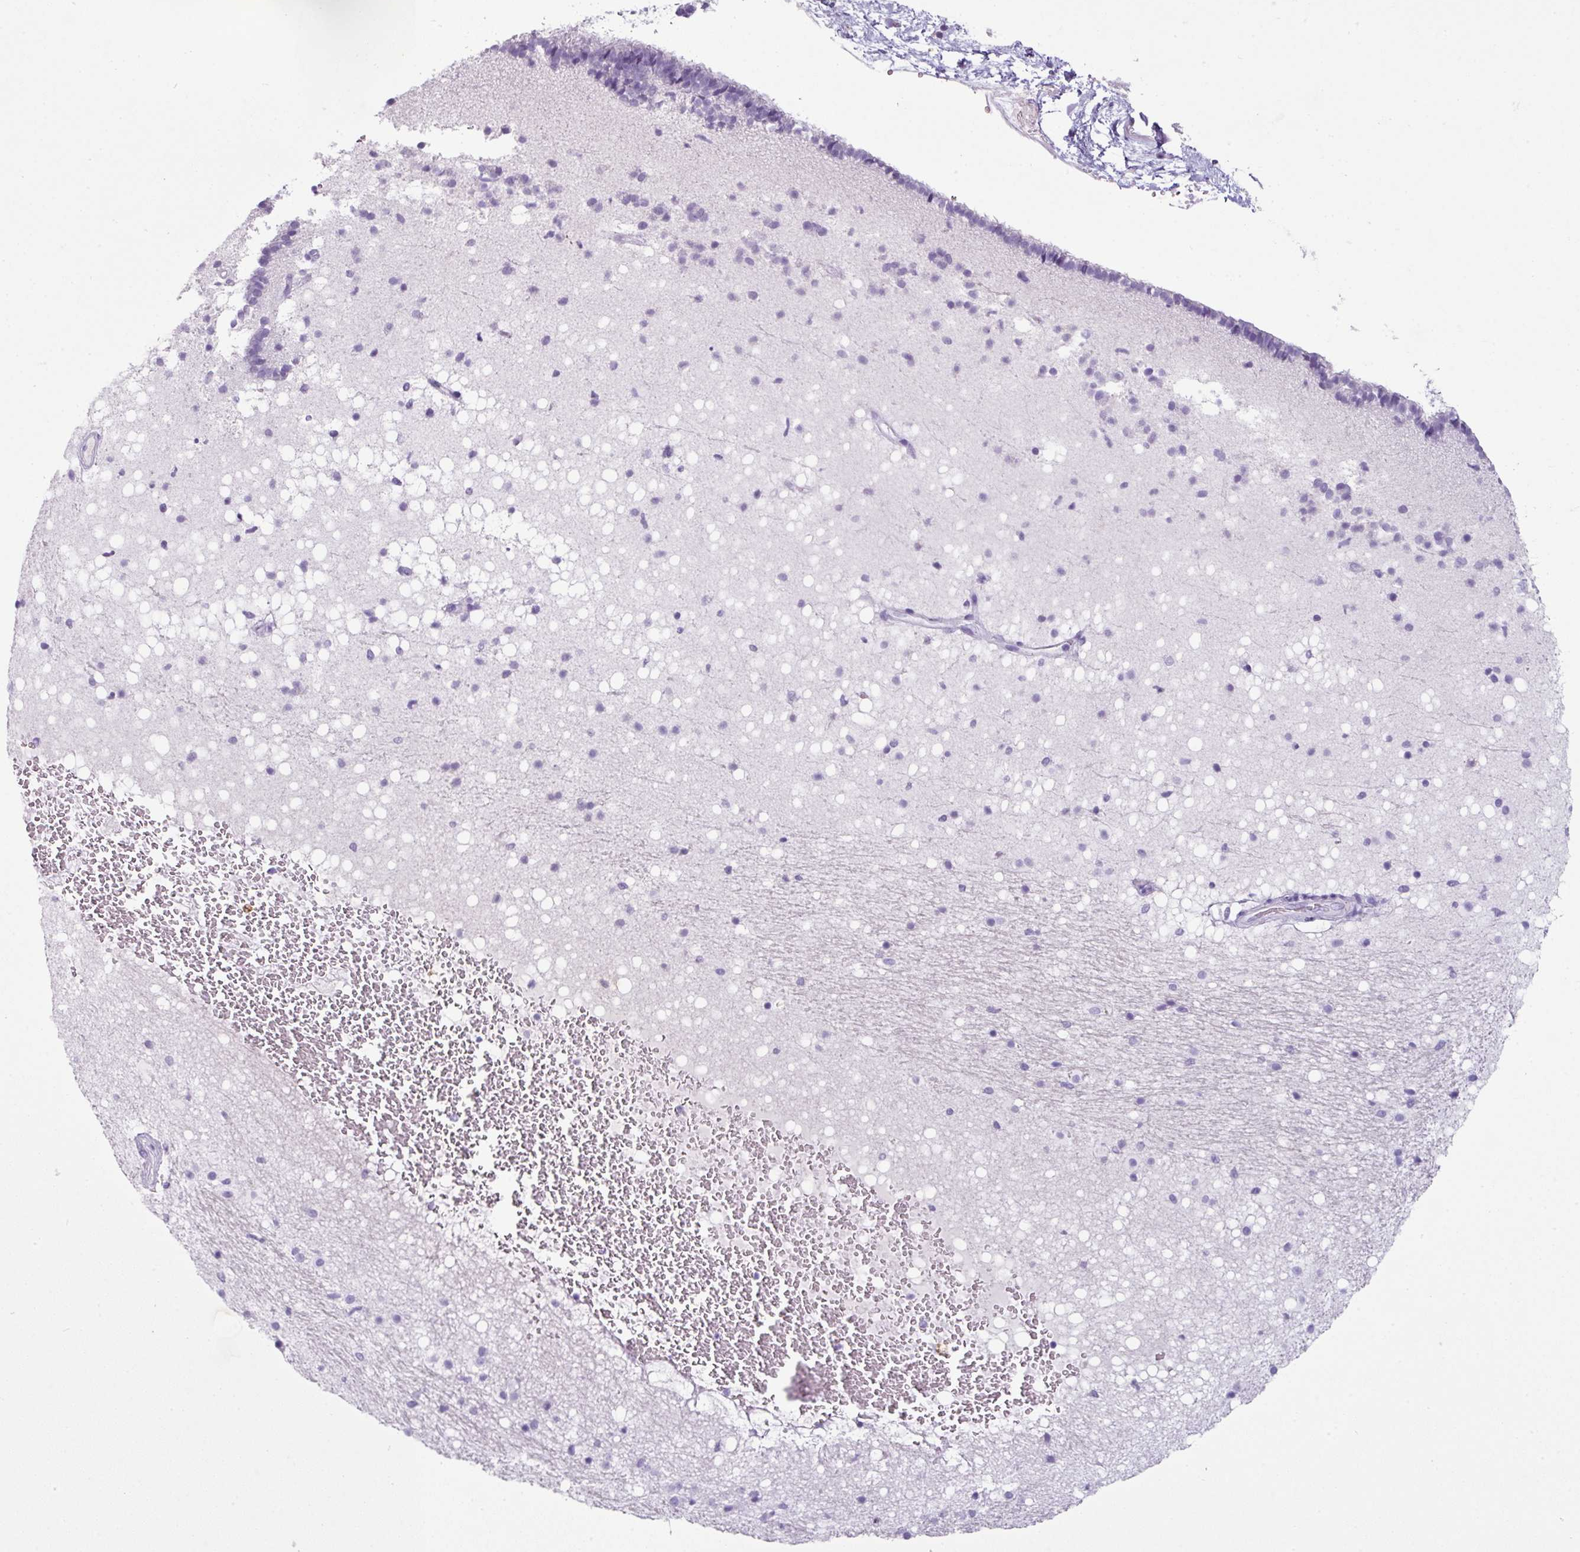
{"staining": {"intensity": "negative", "quantity": "none", "location": "none"}, "tissue": "caudate", "cell_type": "Glial cells", "image_type": "normal", "snomed": [{"axis": "morphology", "description": "Normal tissue, NOS"}, {"axis": "topography", "description": "Lateral ventricle wall"}], "caption": "The micrograph reveals no significant positivity in glial cells of caudate.", "gene": "CTSG", "patient": {"sex": "male", "age": 37}}